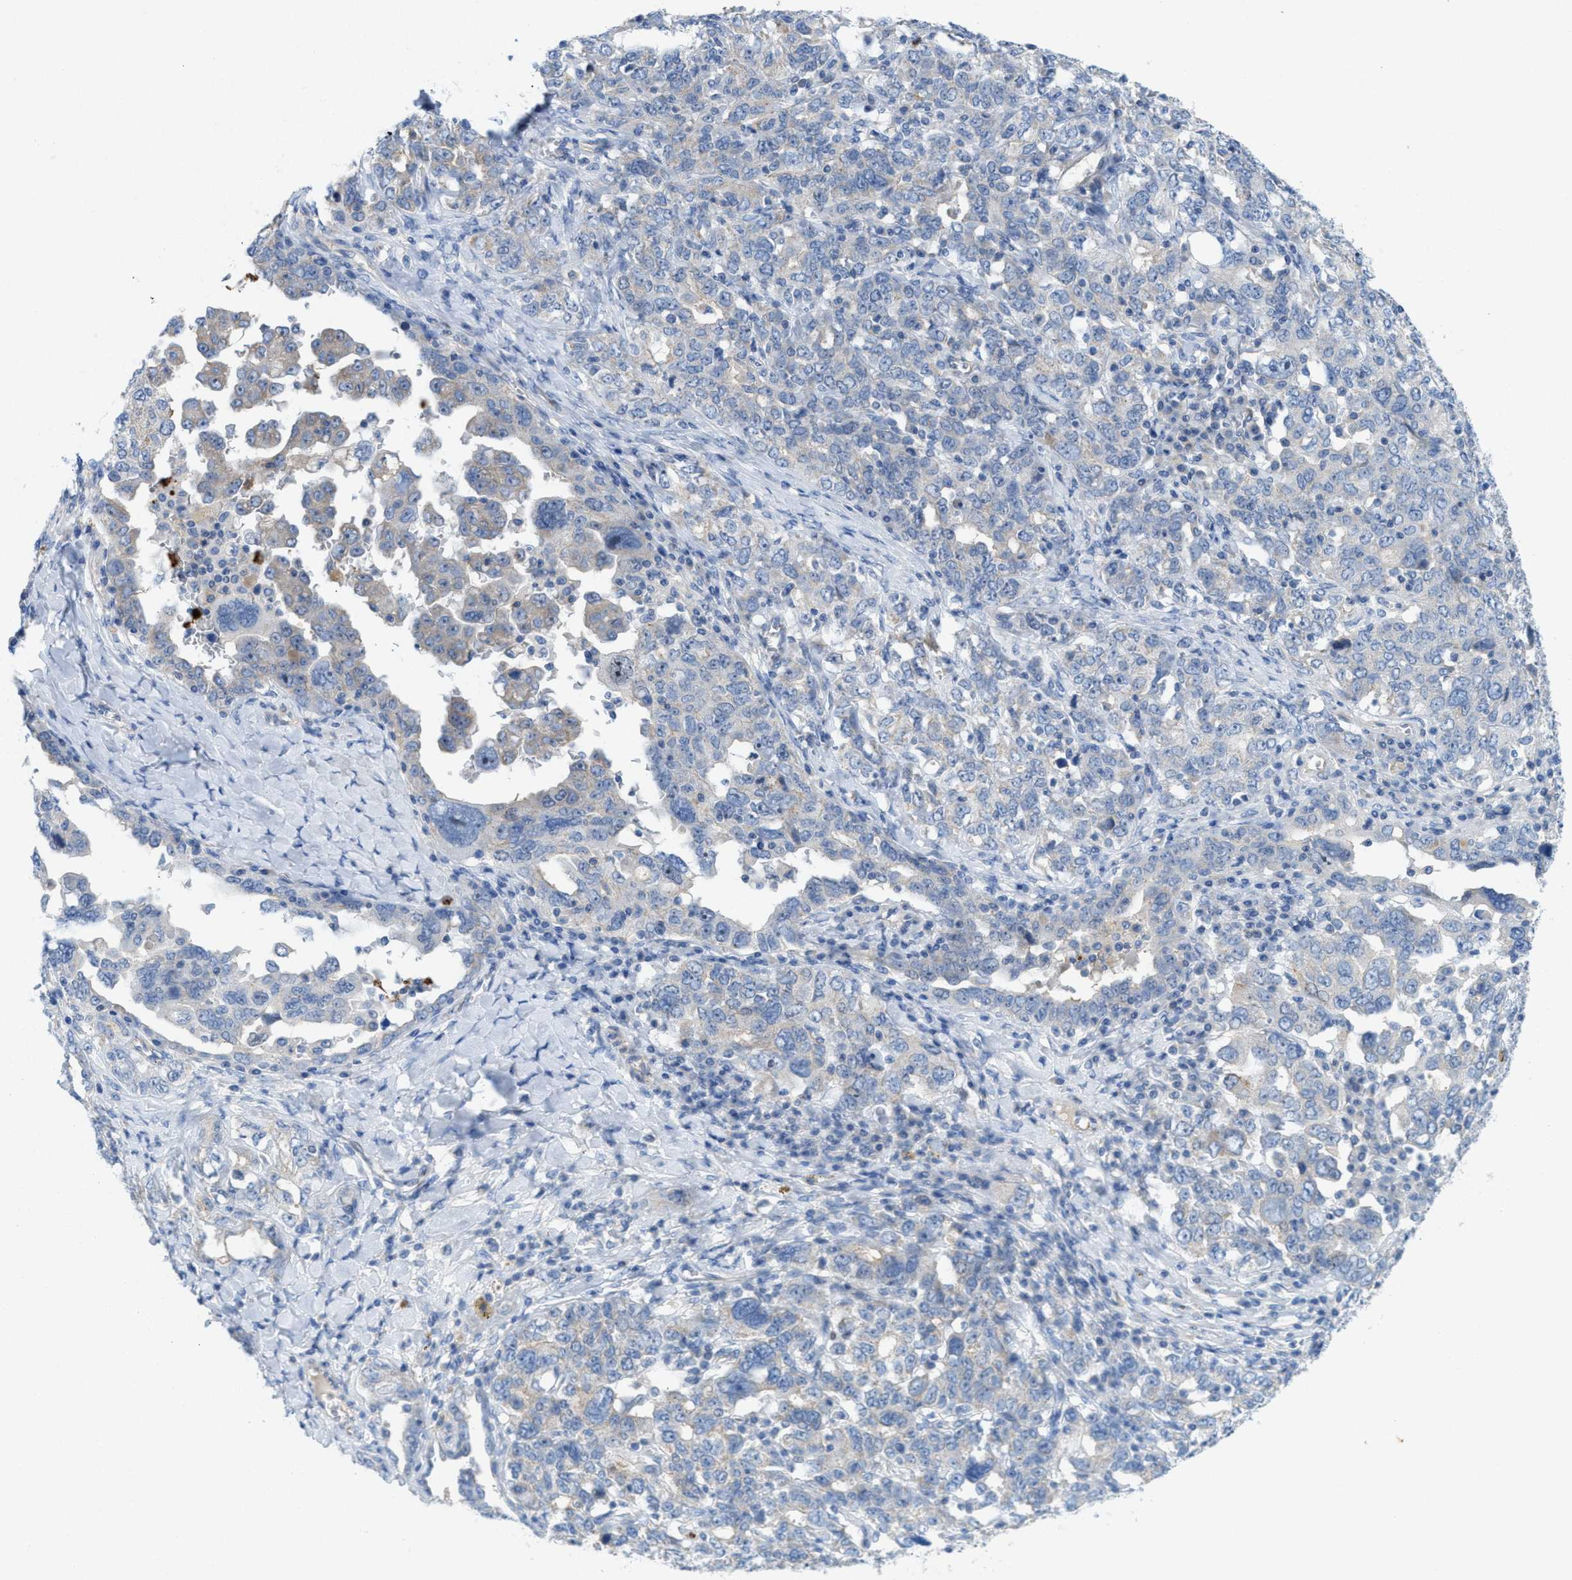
{"staining": {"intensity": "weak", "quantity": "<25%", "location": "cytoplasmic/membranous"}, "tissue": "ovarian cancer", "cell_type": "Tumor cells", "image_type": "cancer", "snomed": [{"axis": "morphology", "description": "Carcinoma, endometroid"}, {"axis": "topography", "description": "Ovary"}], "caption": "This image is of ovarian endometroid carcinoma stained with immunohistochemistry (IHC) to label a protein in brown with the nuclei are counter-stained blue. There is no positivity in tumor cells. The staining was performed using DAB (3,3'-diaminobenzidine) to visualize the protein expression in brown, while the nuclei were stained in blue with hematoxylin (Magnification: 20x).", "gene": "CMTM1", "patient": {"sex": "female", "age": 62}}